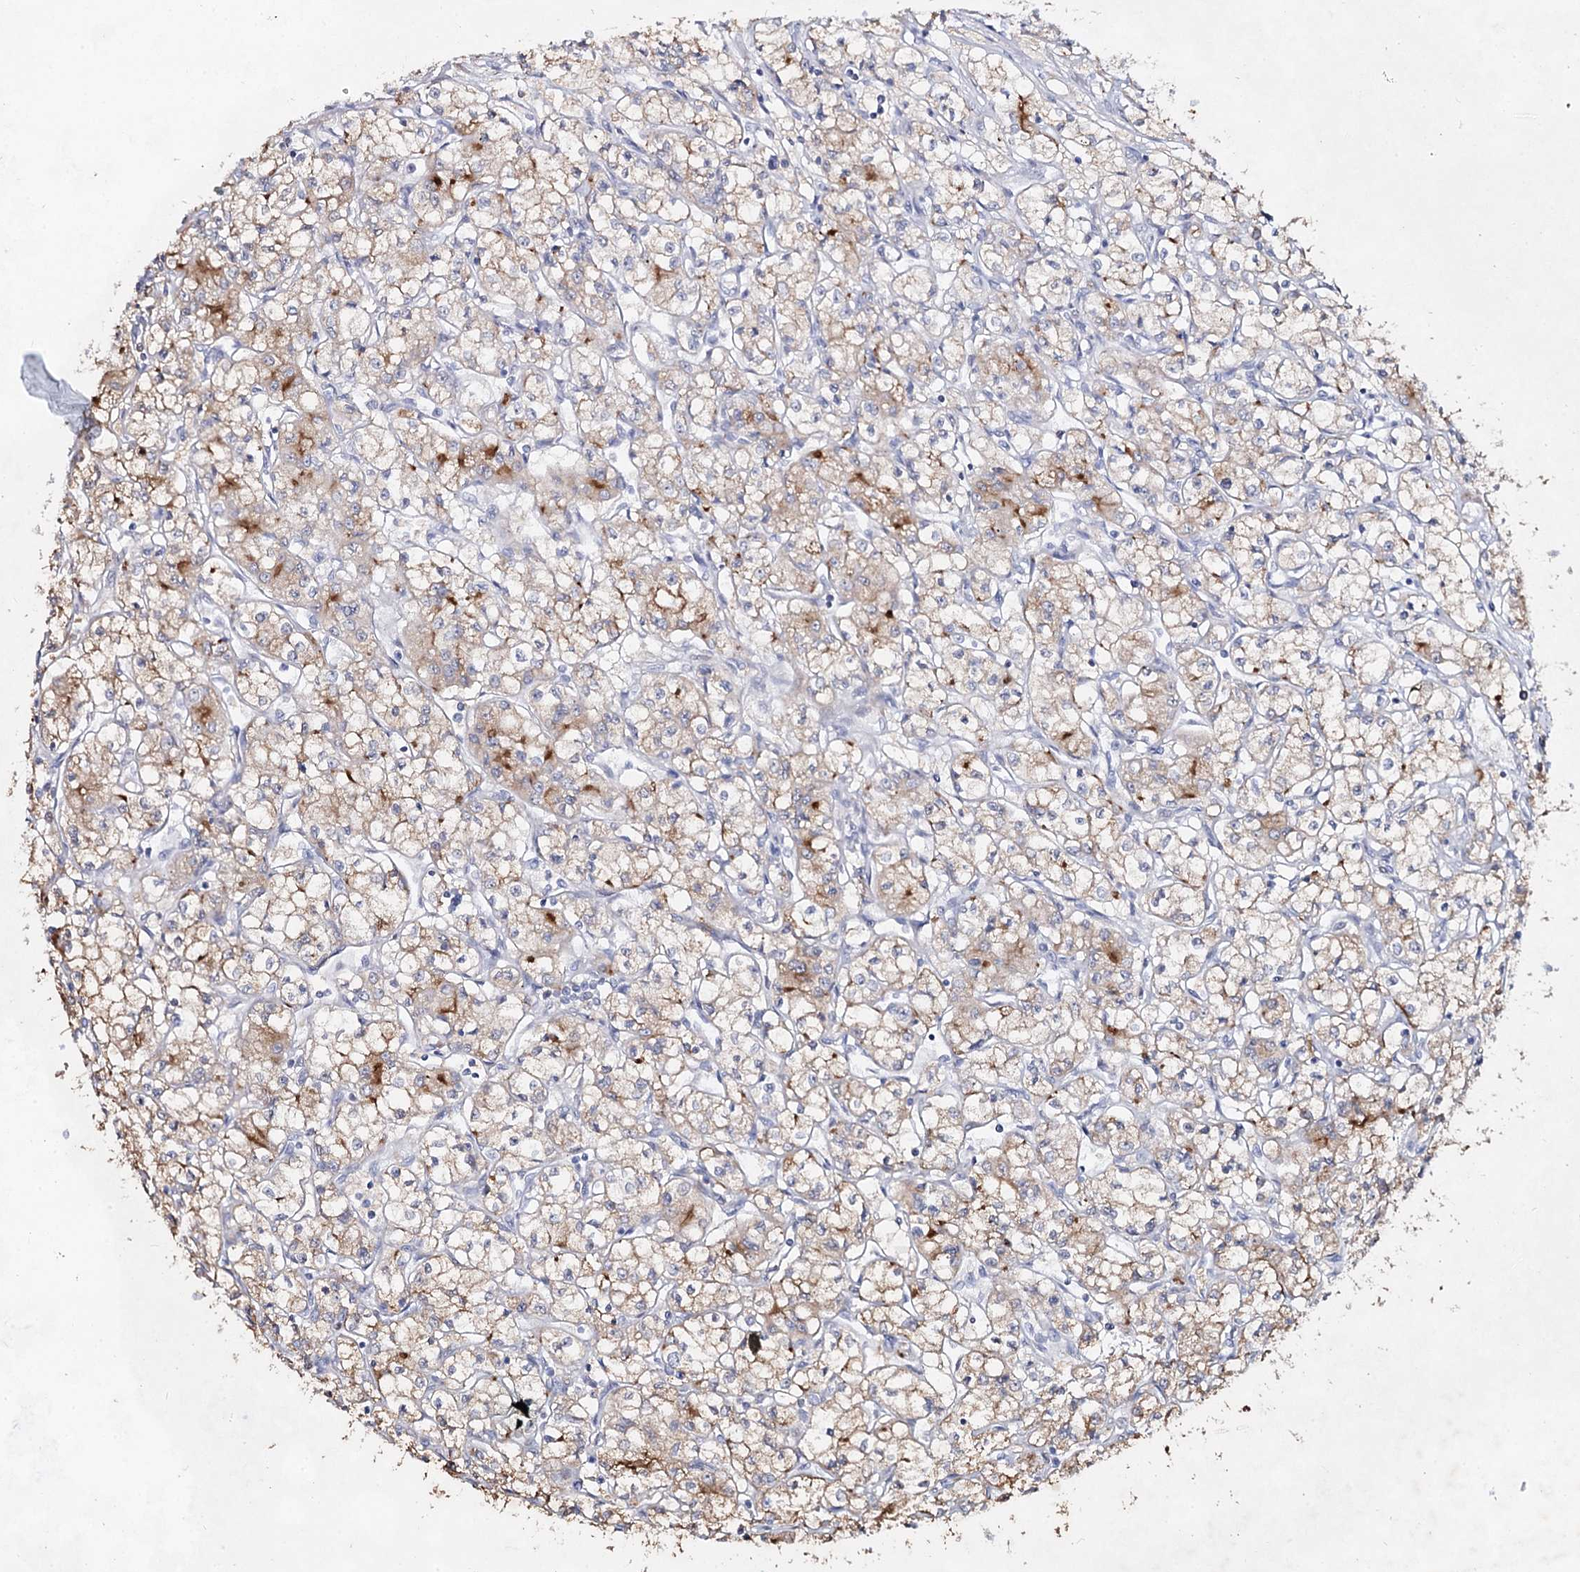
{"staining": {"intensity": "moderate", "quantity": "25%-75%", "location": "cytoplasmic/membranous"}, "tissue": "renal cancer", "cell_type": "Tumor cells", "image_type": "cancer", "snomed": [{"axis": "morphology", "description": "Adenocarcinoma, NOS"}, {"axis": "topography", "description": "Kidney"}], "caption": "DAB (3,3'-diaminobenzidine) immunohistochemical staining of human adenocarcinoma (renal) displays moderate cytoplasmic/membranous protein staining in about 25%-75% of tumor cells.", "gene": "CCDC73", "patient": {"sex": "male", "age": 59}}